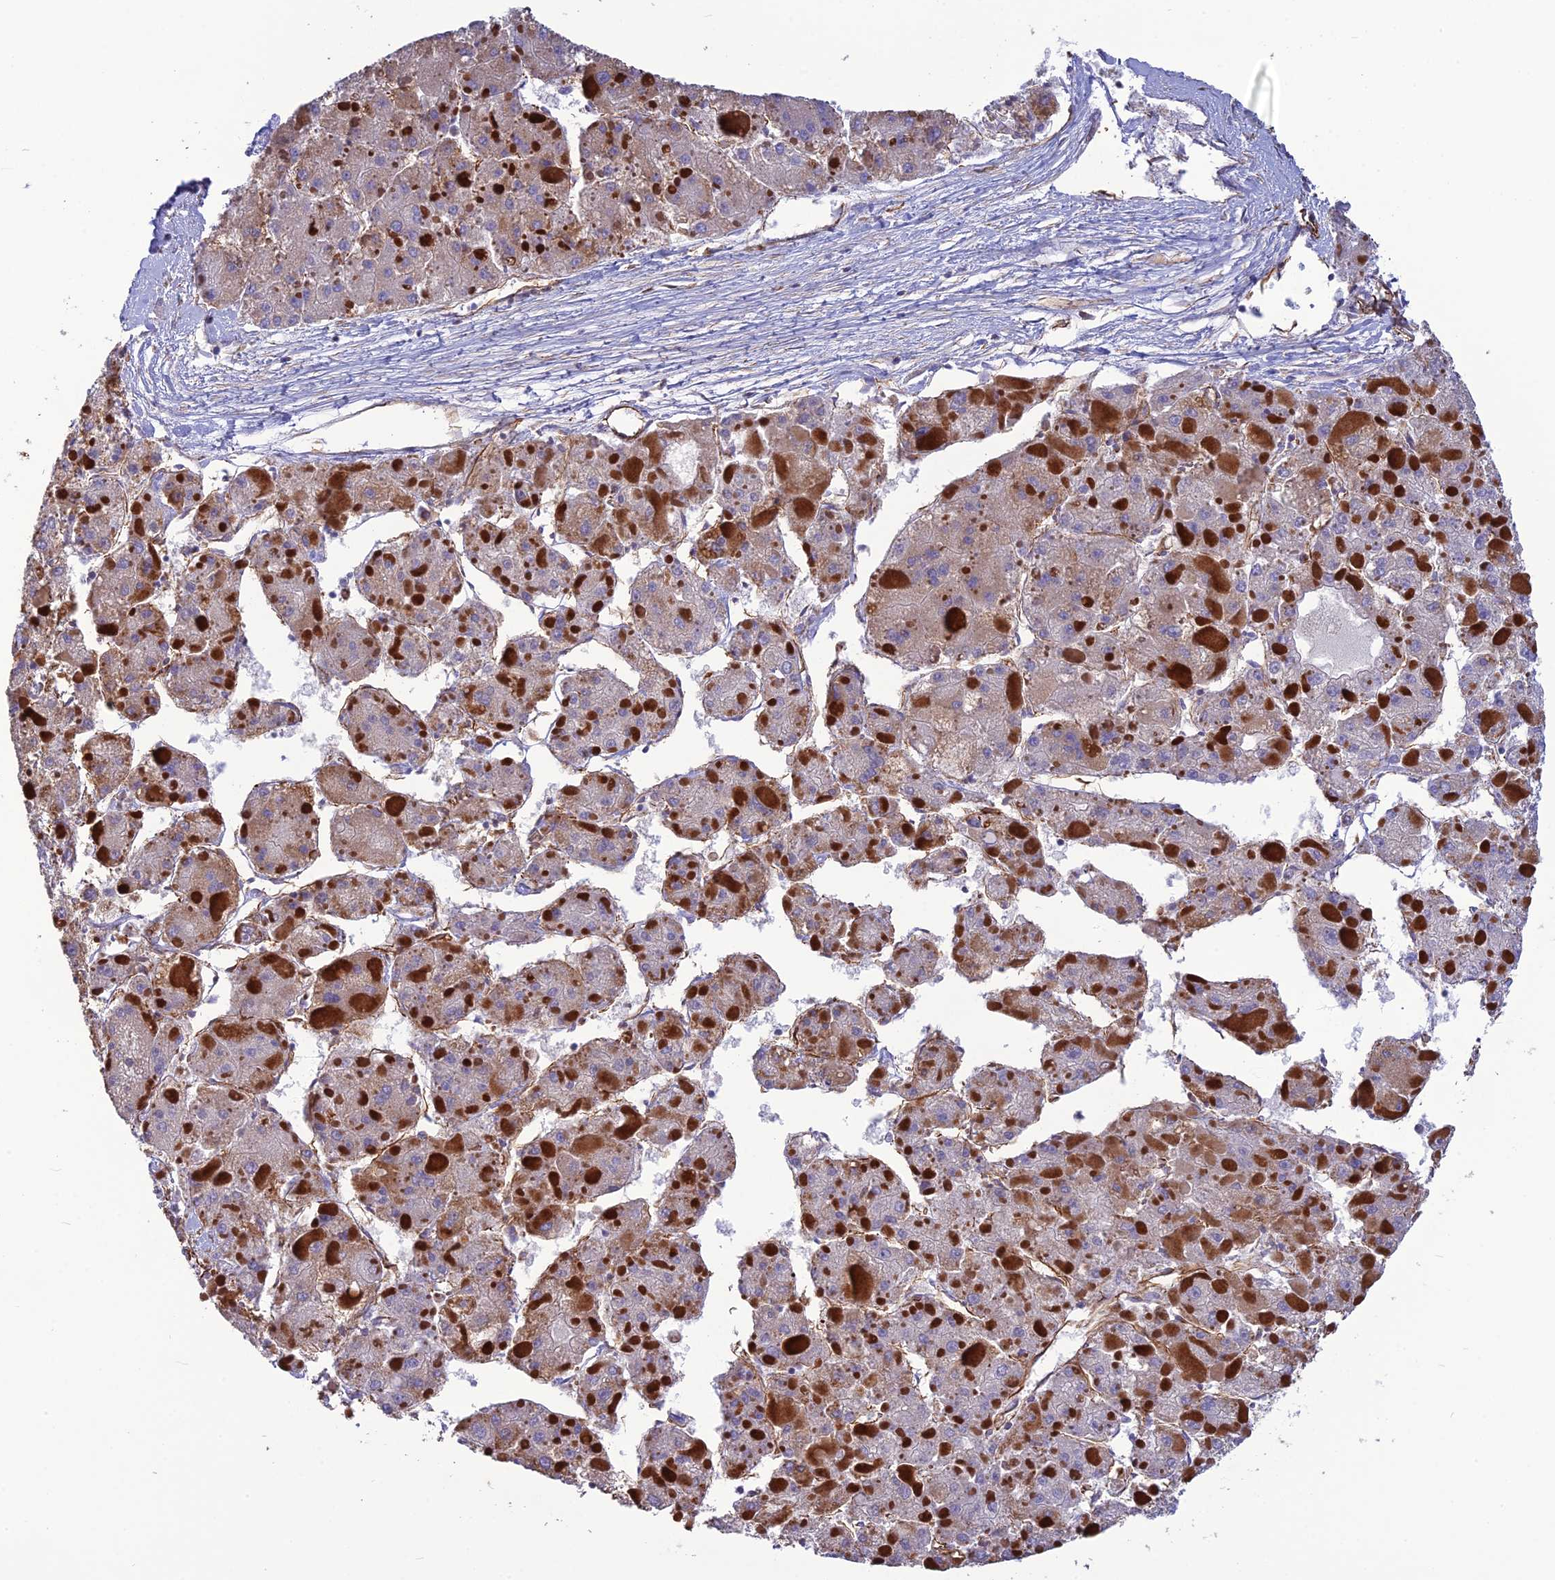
{"staining": {"intensity": "weak", "quantity": "<25%", "location": "cytoplasmic/membranous"}, "tissue": "liver cancer", "cell_type": "Tumor cells", "image_type": "cancer", "snomed": [{"axis": "morphology", "description": "Carcinoma, Hepatocellular, NOS"}, {"axis": "topography", "description": "Liver"}], "caption": "Liver hepatocellular carcinoma was stained to show a protein in brown. There is no significant expression in tumor cells.", "gene": "FBXL20", "patient": {"sex": "female", "age": 73}}